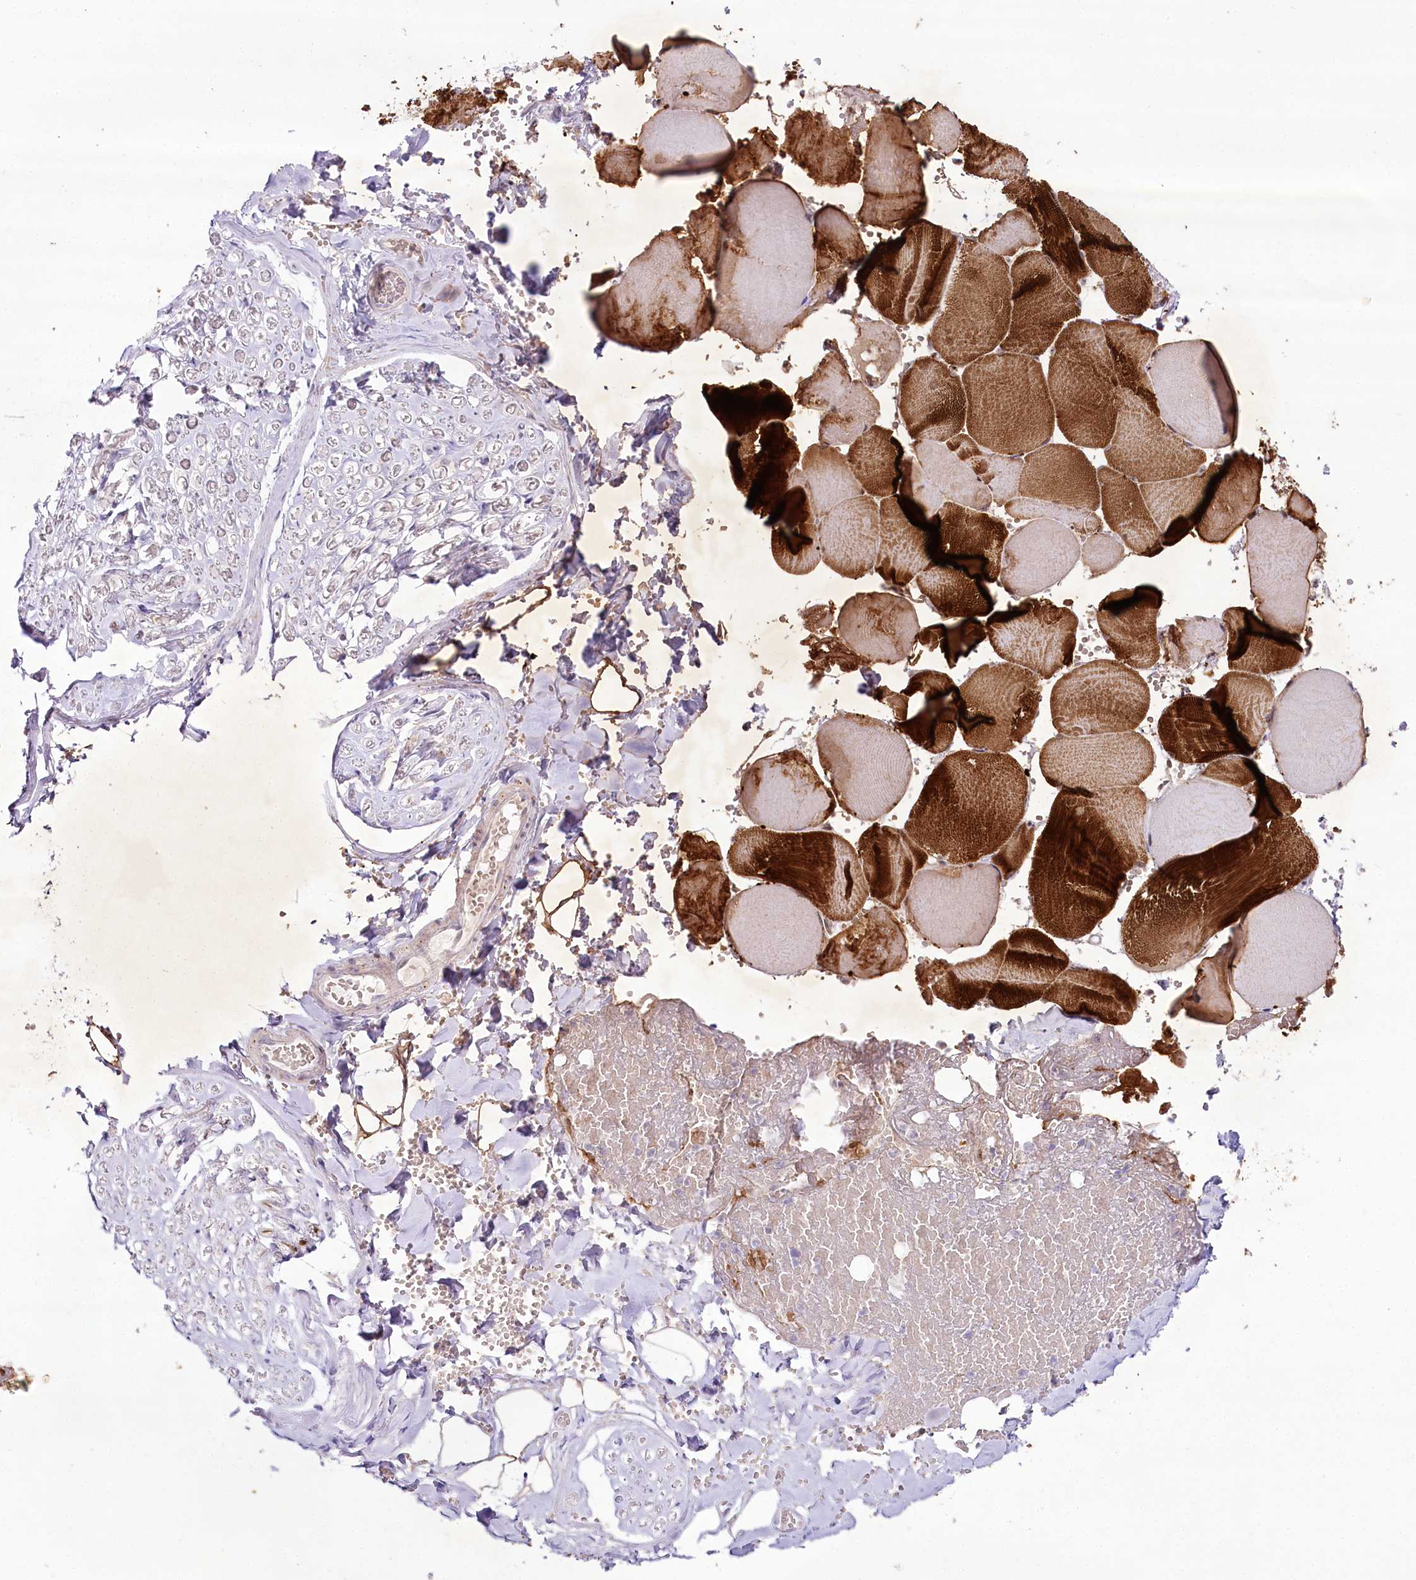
{"staining": {"intensity": "negative", "quantity": "none", "location": "none"}, "tissue": "adipose tissue", "cell_type": "Adipocytes", "image_type": "normal", "snomed": [{"axis": "morphology", "description": "Normal tissue, NOS"}, {"axis": "topography", "description": "Skeletal muscle"}, {"axis": "topography", "description": "Peripheral nerve tissue"}], "caption": "Immunohistochemistry image of benign adipose tissue stained for a protein (brown), which displays no staining in adipocytes.", "gene": "MYOZ1", "patient": {"sex": "female", "age": 55}}